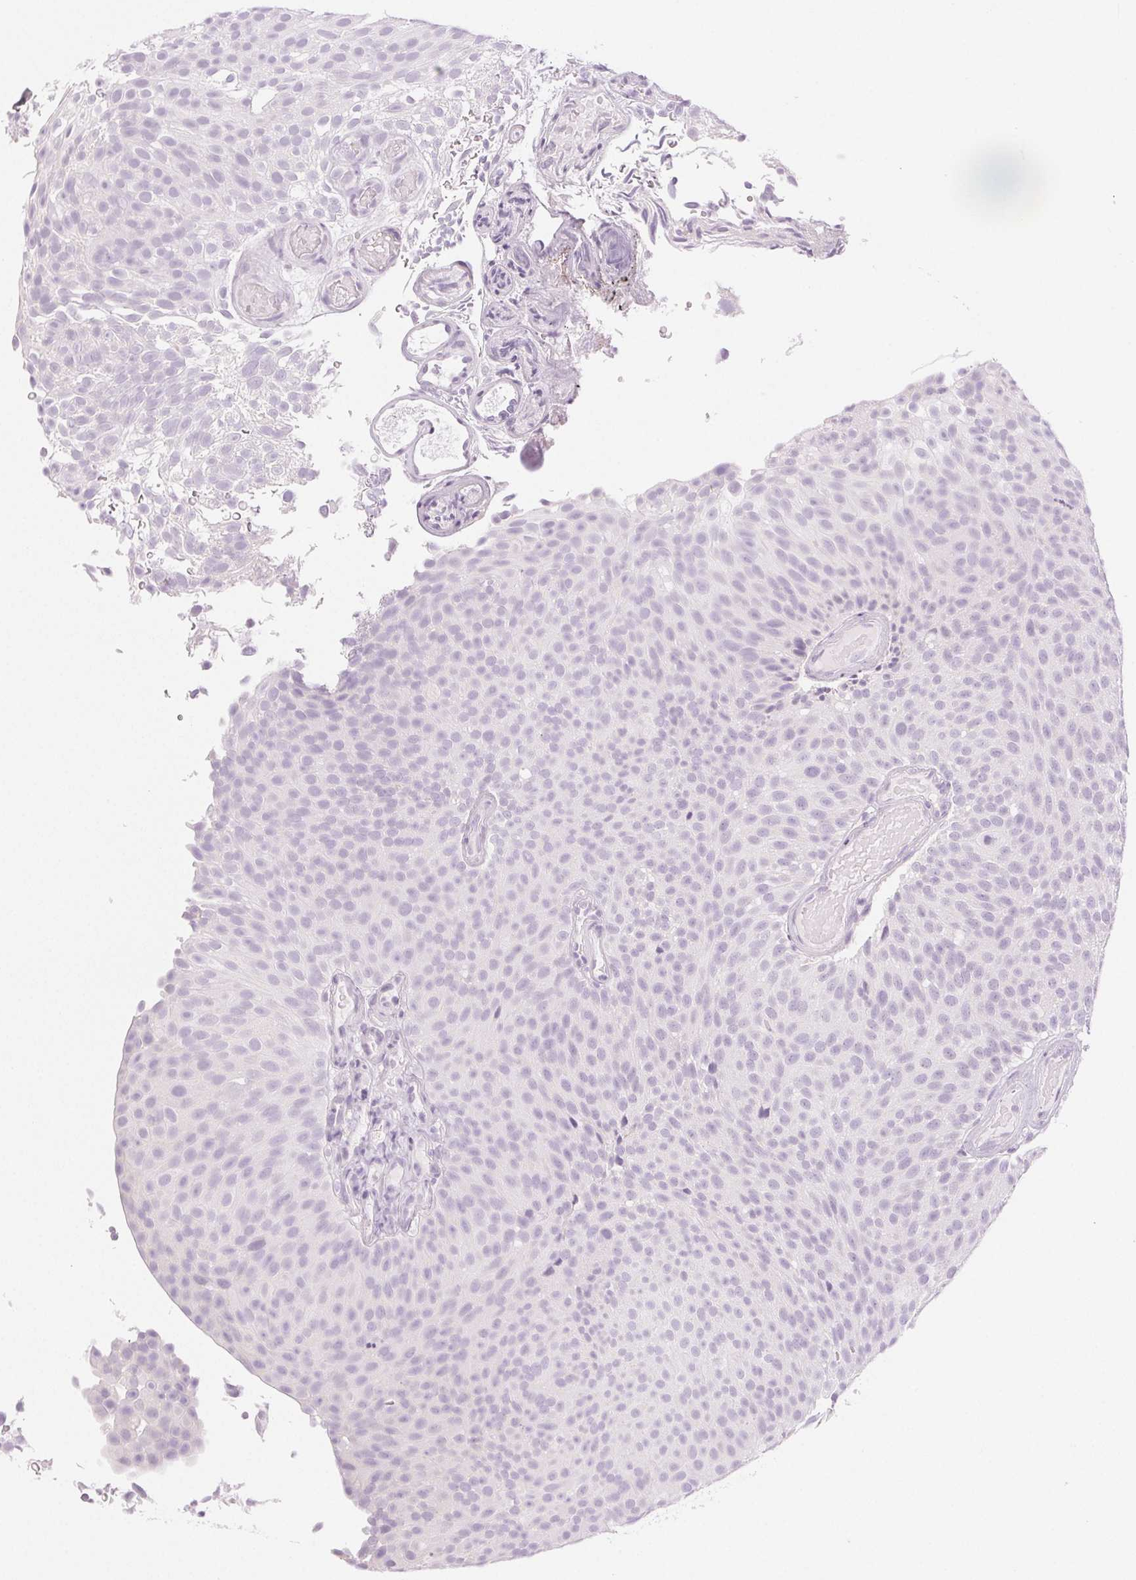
{"staining": {"intensity": "negative", "quantity": "none", "location": "none"}, "tissue": "urothelial cancer", "cell_type": "Tumor cells", "image_type": "cancer", "snomed": [{"axis": "morphology", "description": "Urothelial carcinoma, Low grade"}, {"axis": "topography", "description": "Urinary bladder"}], "caption": "Immunohistochemical staining of human urothelial cancer demonstrates no significant expression in tumor cells.", "gene": "SLC5A2", "patient": {"sex": "male", "age": 78}}